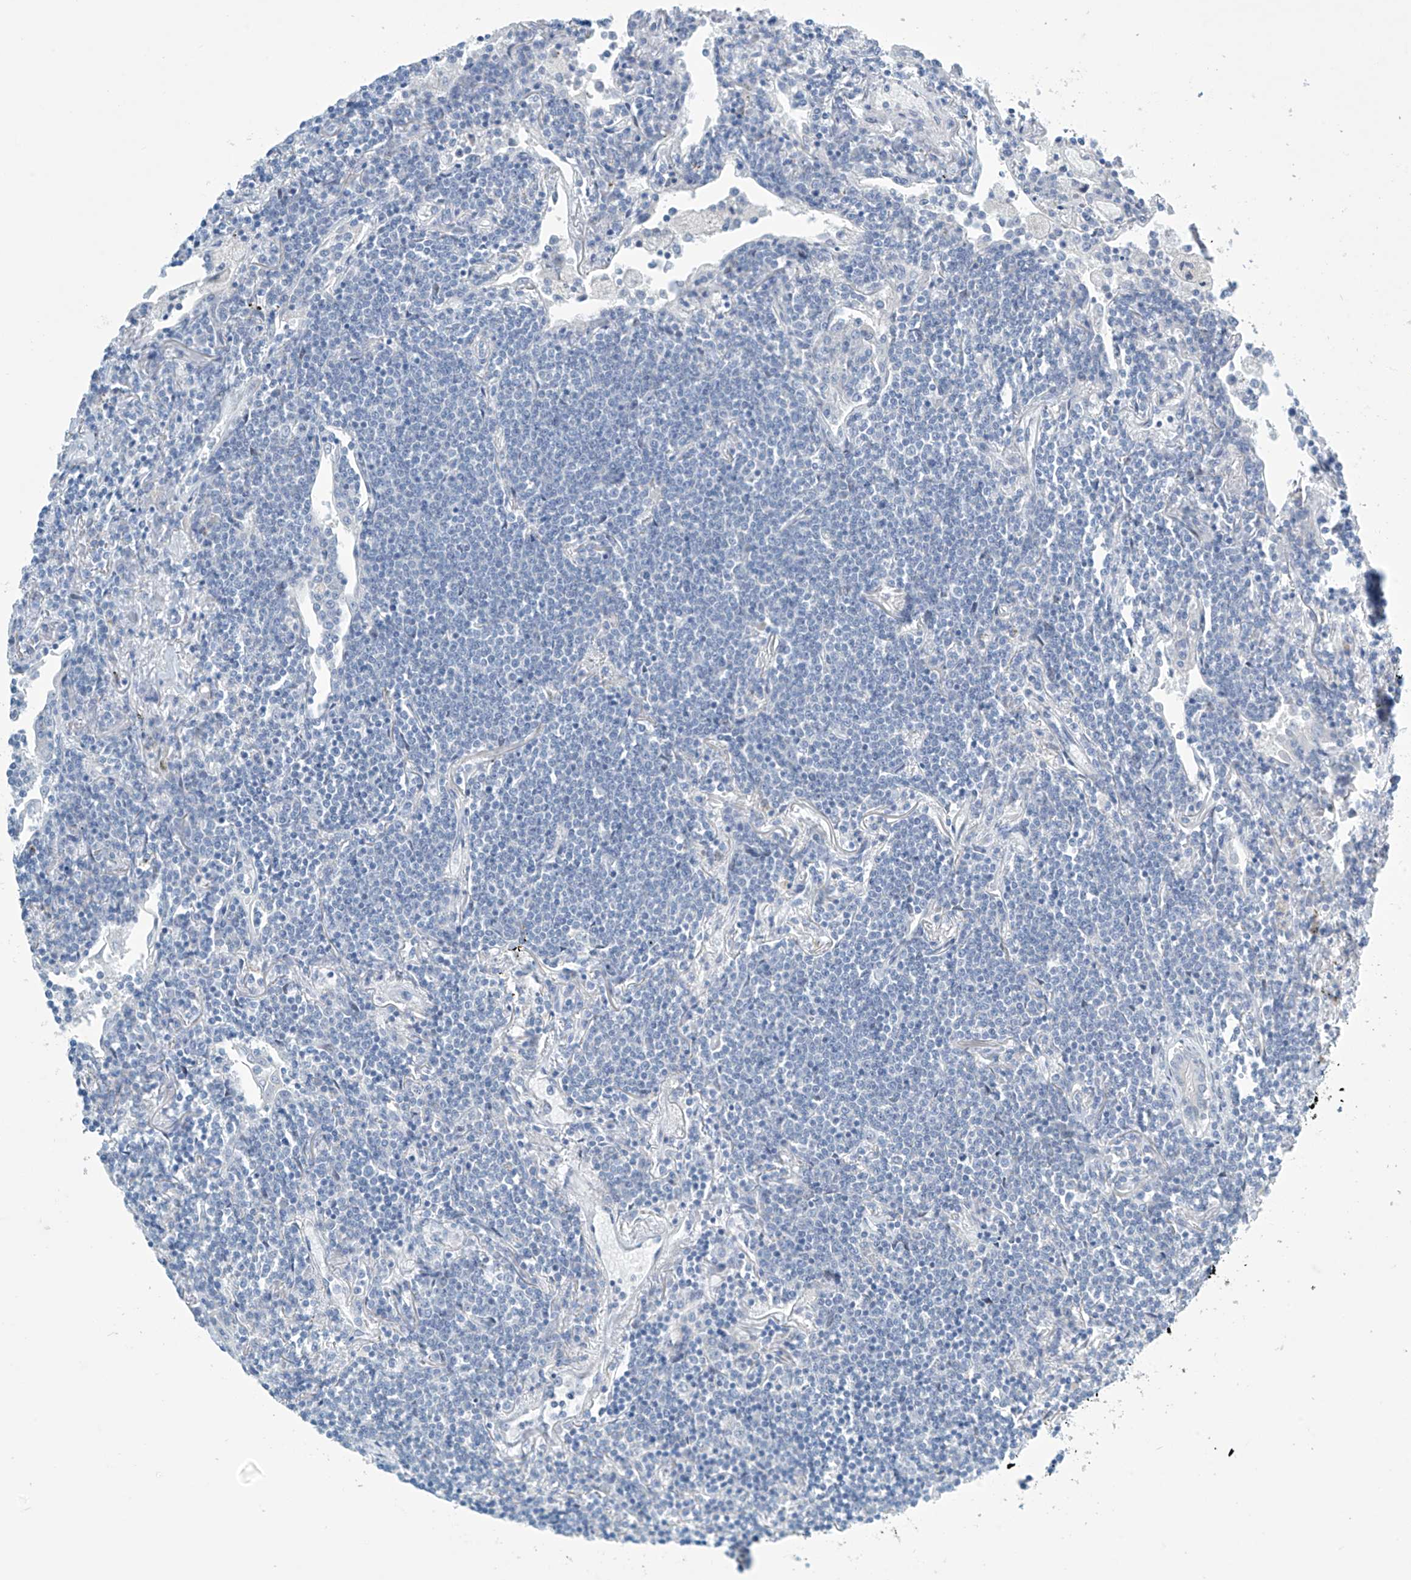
{"staining": {"intensity": "negative", "quantity": "none", "location": "none"}, "tissue": "lymphoma", "cell_type": "Tumor cells", "image_type": "cancer", "snomed": [{"axis": "morphology", "description": "Malignant lymphoma, non-Hodgkin's type, Low grade"}, {"axis": "topography", "description": "Lung"}], "caption": "A high-resolution photomicrograph shows IHC staining of malignant lymphoma, non-Hodgkin's type (low-grade), which demonstrates no significant expression in tumor cells.", "gene": "SLC35A5", "patient": {"sex": "female", "age": 71}}